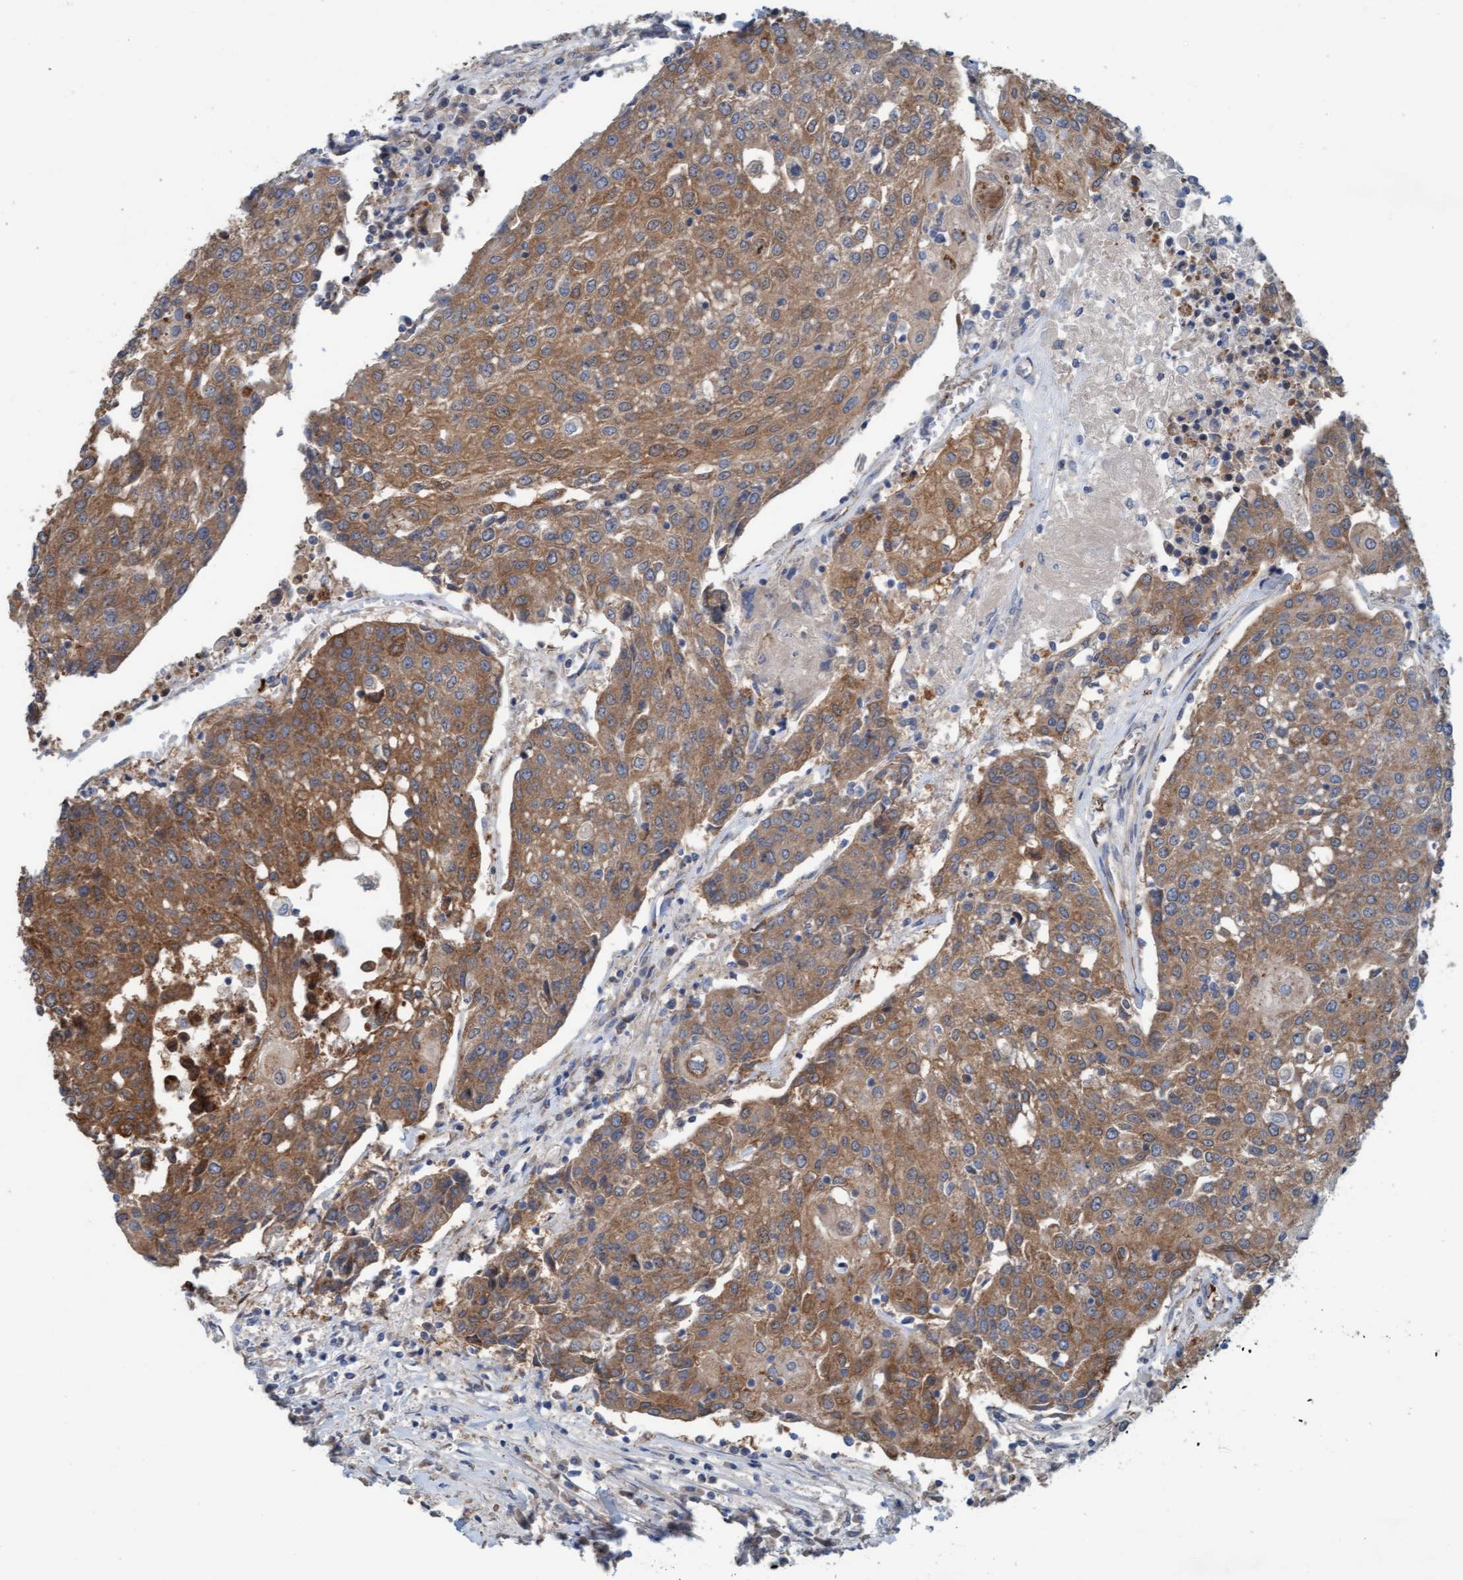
{"staining": {"intensity": "moderate", "quantity": ">75%", "location": "cytoplasmic/membranous"}, "tissue": "urothelial cancer", "cell_type": "Tumor cells", "image_type": "cancer", "snomed": [{"axis": "morphology", "description": "Urothelial carcinoma, High grade"}, {"axis": "topography", "description": "Urinary bladder"}], "caption": "Protein expression by IHC exhibits moderate cytoplasmic/membranous expression in approximately >75% of tumor cells in urothelial cancer.", "gene": "ZNF566", "patient": {"sex": "female", "age": 85}}